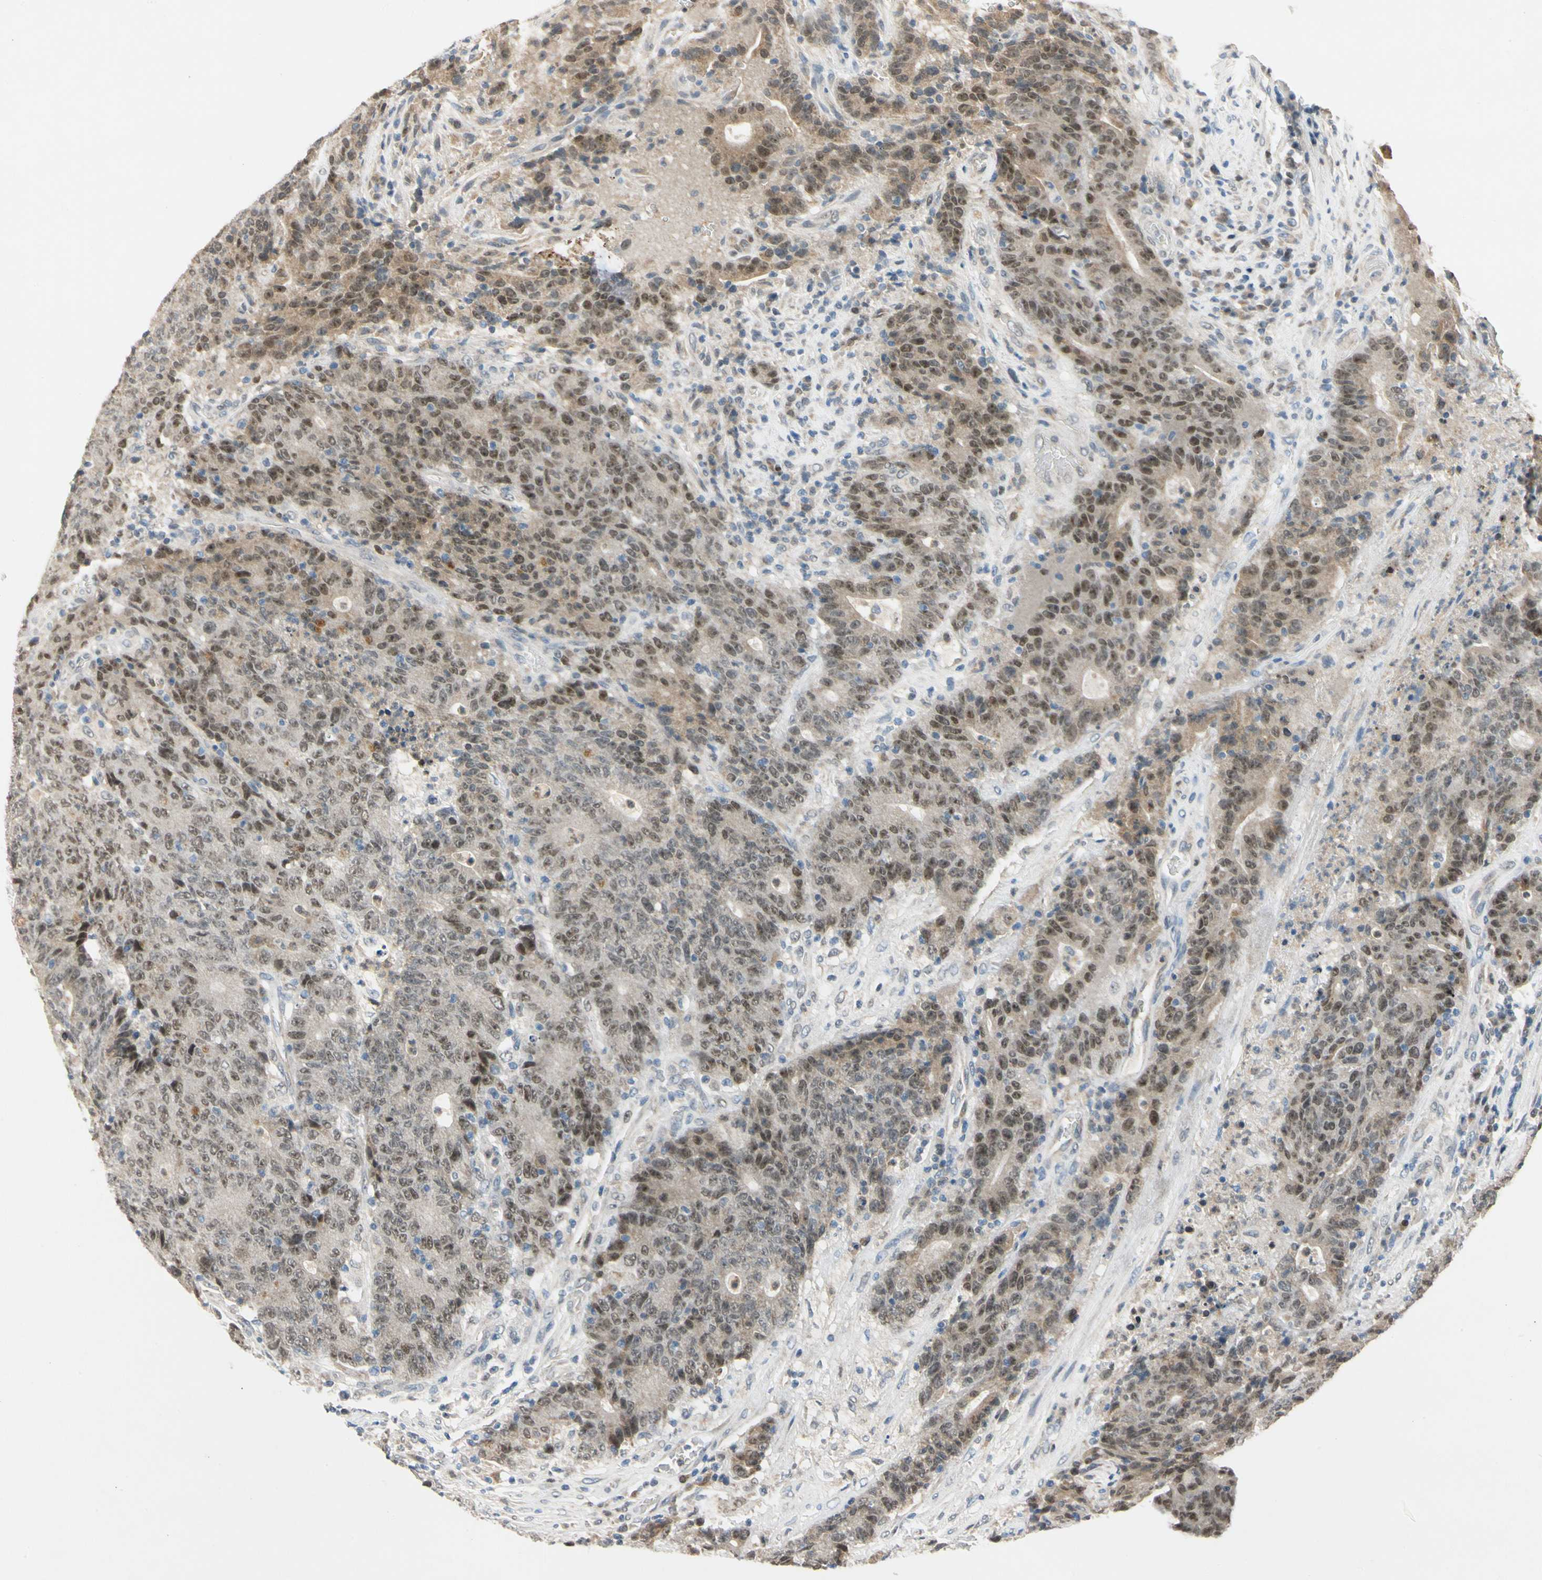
{"staining": {"intensity": "moderate", "quantity": "25%-75%", "location": "nuclear"}, "tissue": "colorectal cancer", "cell_type": "Tumor cells", "image_type": "cancer", "snomed": [{"axis": "morphology", "description": "Normal tissue, NOS"}, {"axis": "morphology", "description": "Adenocarcinoma, NOS"}, {"axis": "topography", "description": "Colon"}], "caption": "The immunohistochemical stain shows moderate nuclear expression in tumor cells of colorectal cancer tissue. (brown staining indicates protein expression, while blue staining denotes nuclei).", "gene": "RIOX2", "patient": {"sex": "female", "age": 75}}